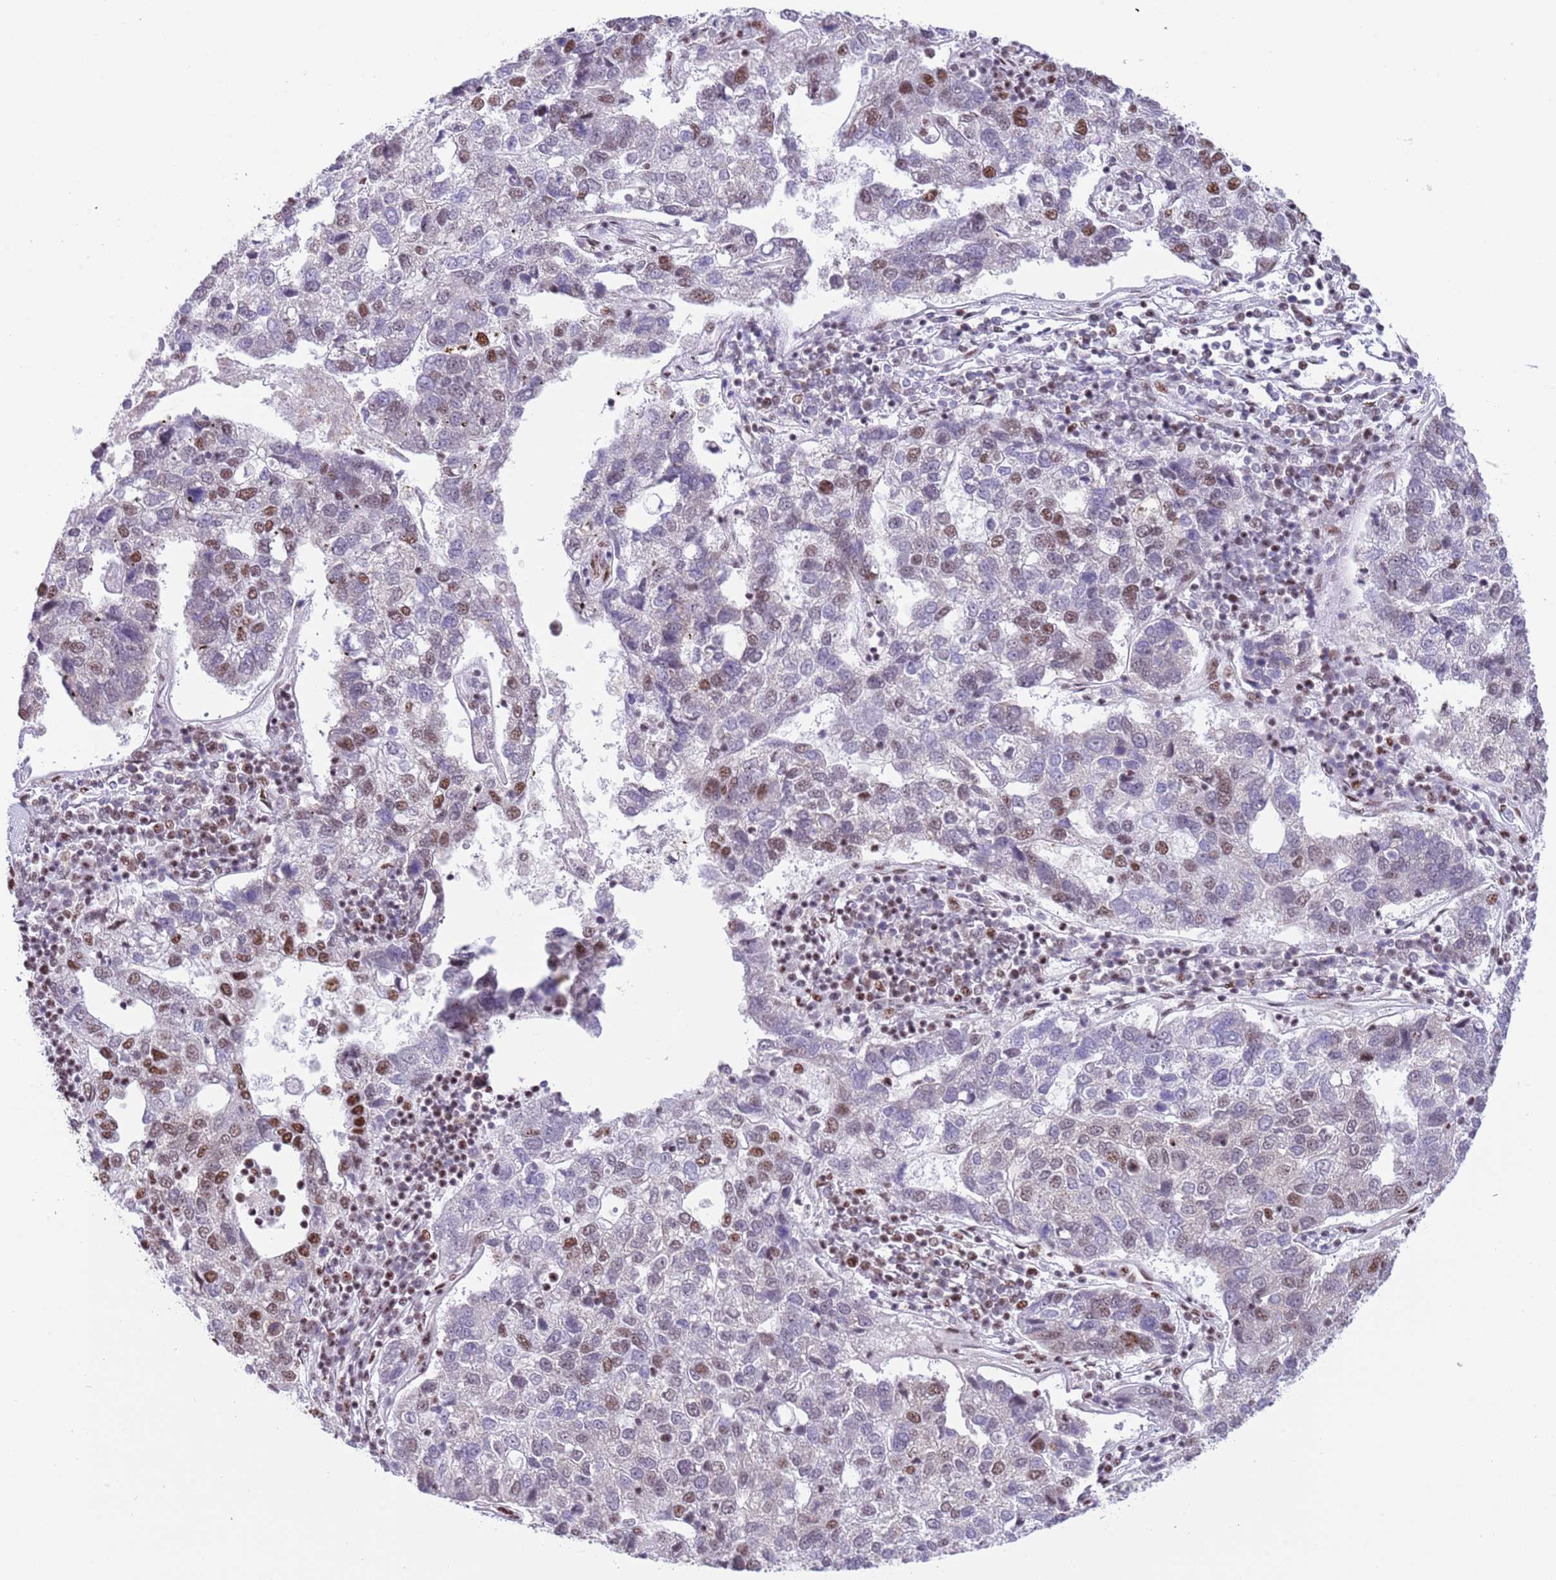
{"staining": {"intensity": "moderate", "quantity": "<25%", "location": "nuclear"}, "tissue": "pancreatic cancer", "cell_type": "Tumor cells", "image_type": "cancer", "snomed": [{"axis": "morphology", "description": "Adenocarcinoma, NOS"}, {"axis": "topography", "description": "Pancreas"}], "caption": "An IHC photomicrograph of neoplastic tissue is shown. Protein staining in brown shows moderate nuclear positivity in pancreatic cancer within tumor cells.", "gene": "SF3A2", "patient": {"sex": "female", "age": 61}}